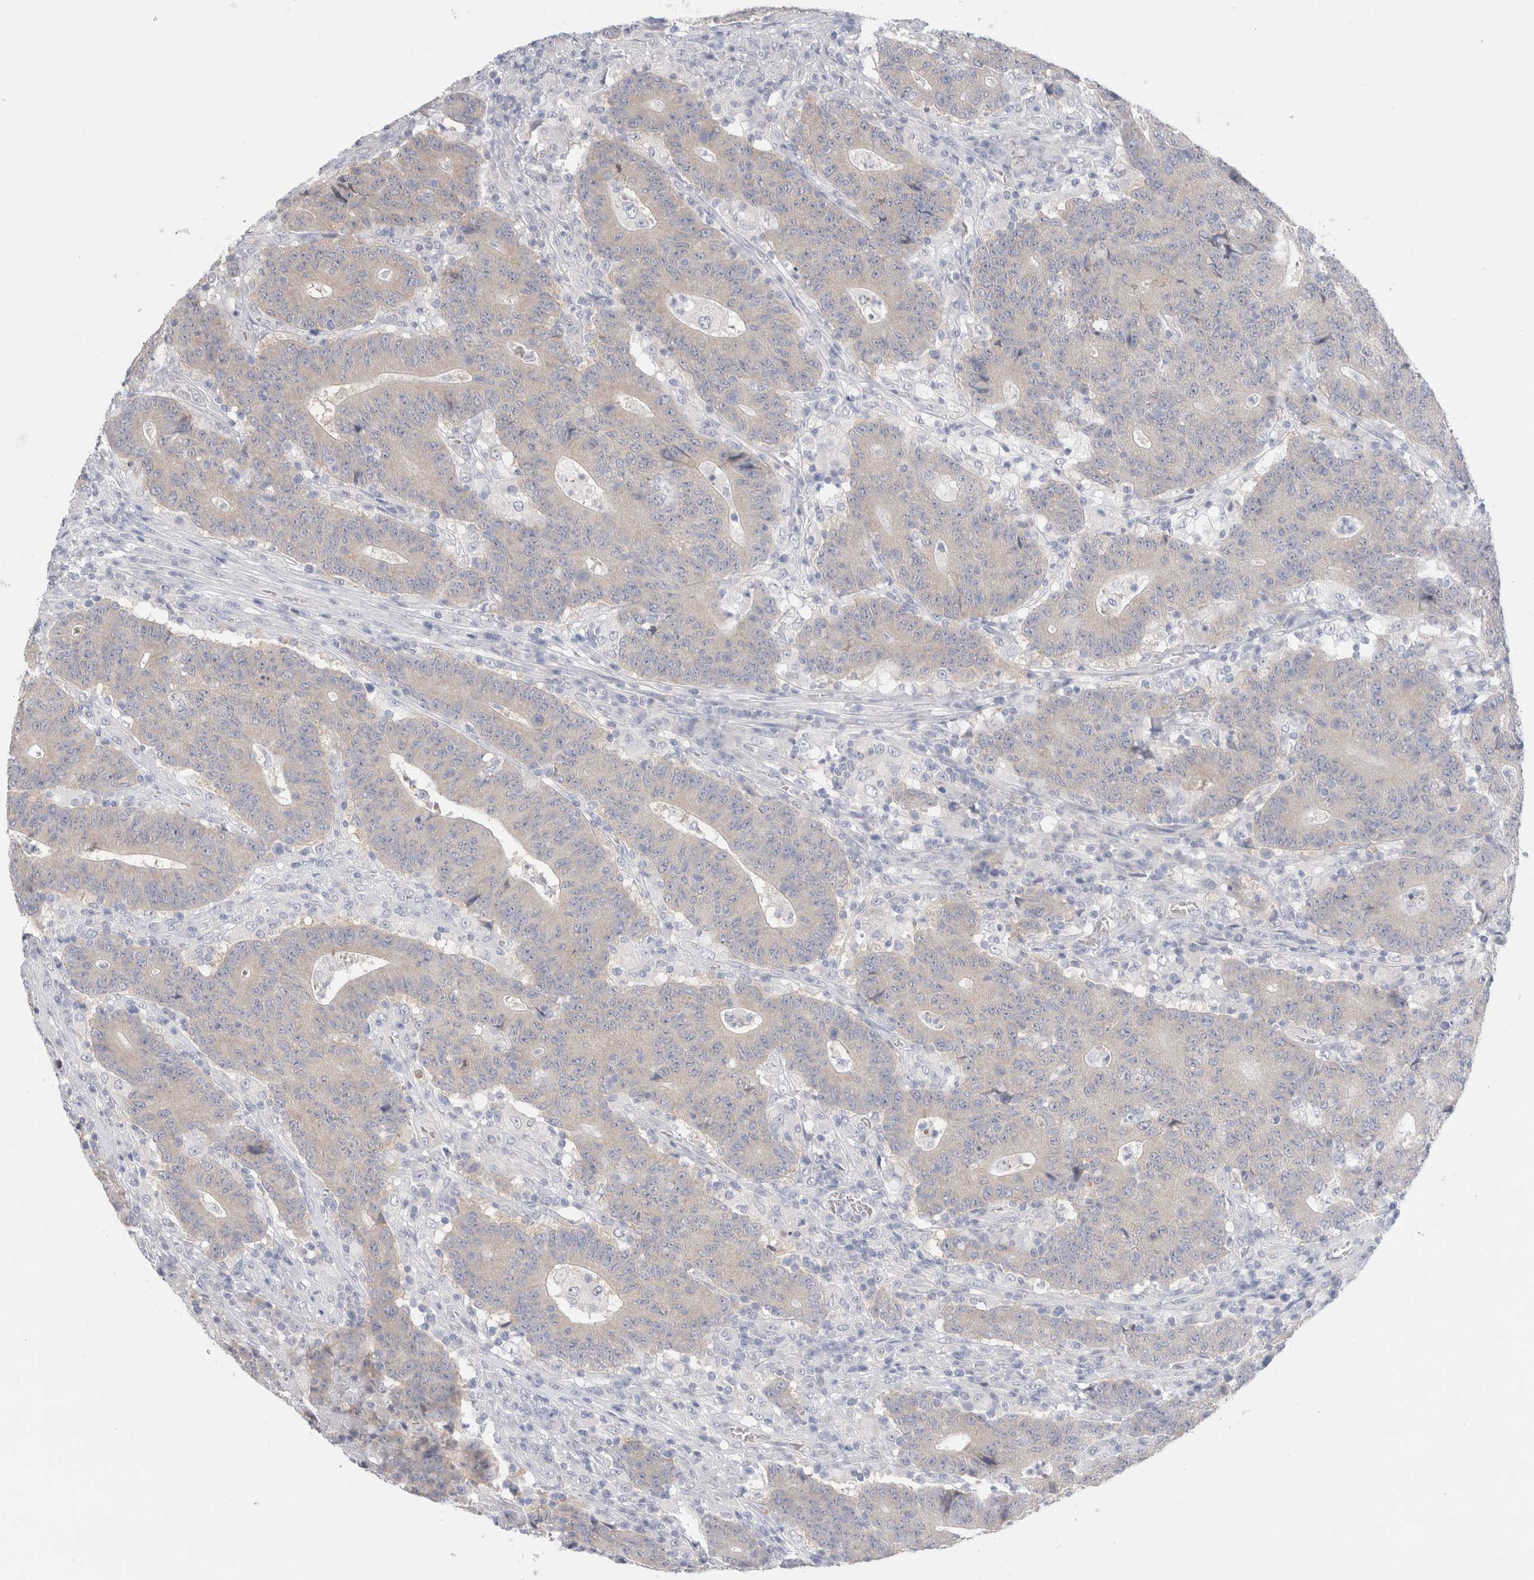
{"staining": {"intensity": "negative", "quantity": "none", "location": "none"}, "tissue": "colorectal cancer", "cell_type": "Tumor cells", "image_type": "cancer", "snomed": [{"axis": "morphology", "description": "Normal tissue, NOS"}, {"axis": "morphology", "description": "Adenocarcinoma, NOS"}, {"axis": "topography", "description": "Colon"}], "caption": "Protein analysis of colorectal cancer (adenocarcinoma) displays no significant expression in tumor cells. (Brightfield microscopy of DAB (3,3'-diaminobenzidine) immunohistochemistry at high magnification).", "gene": "NDOR1", "patient": {"sex": "female", "age": 75}}